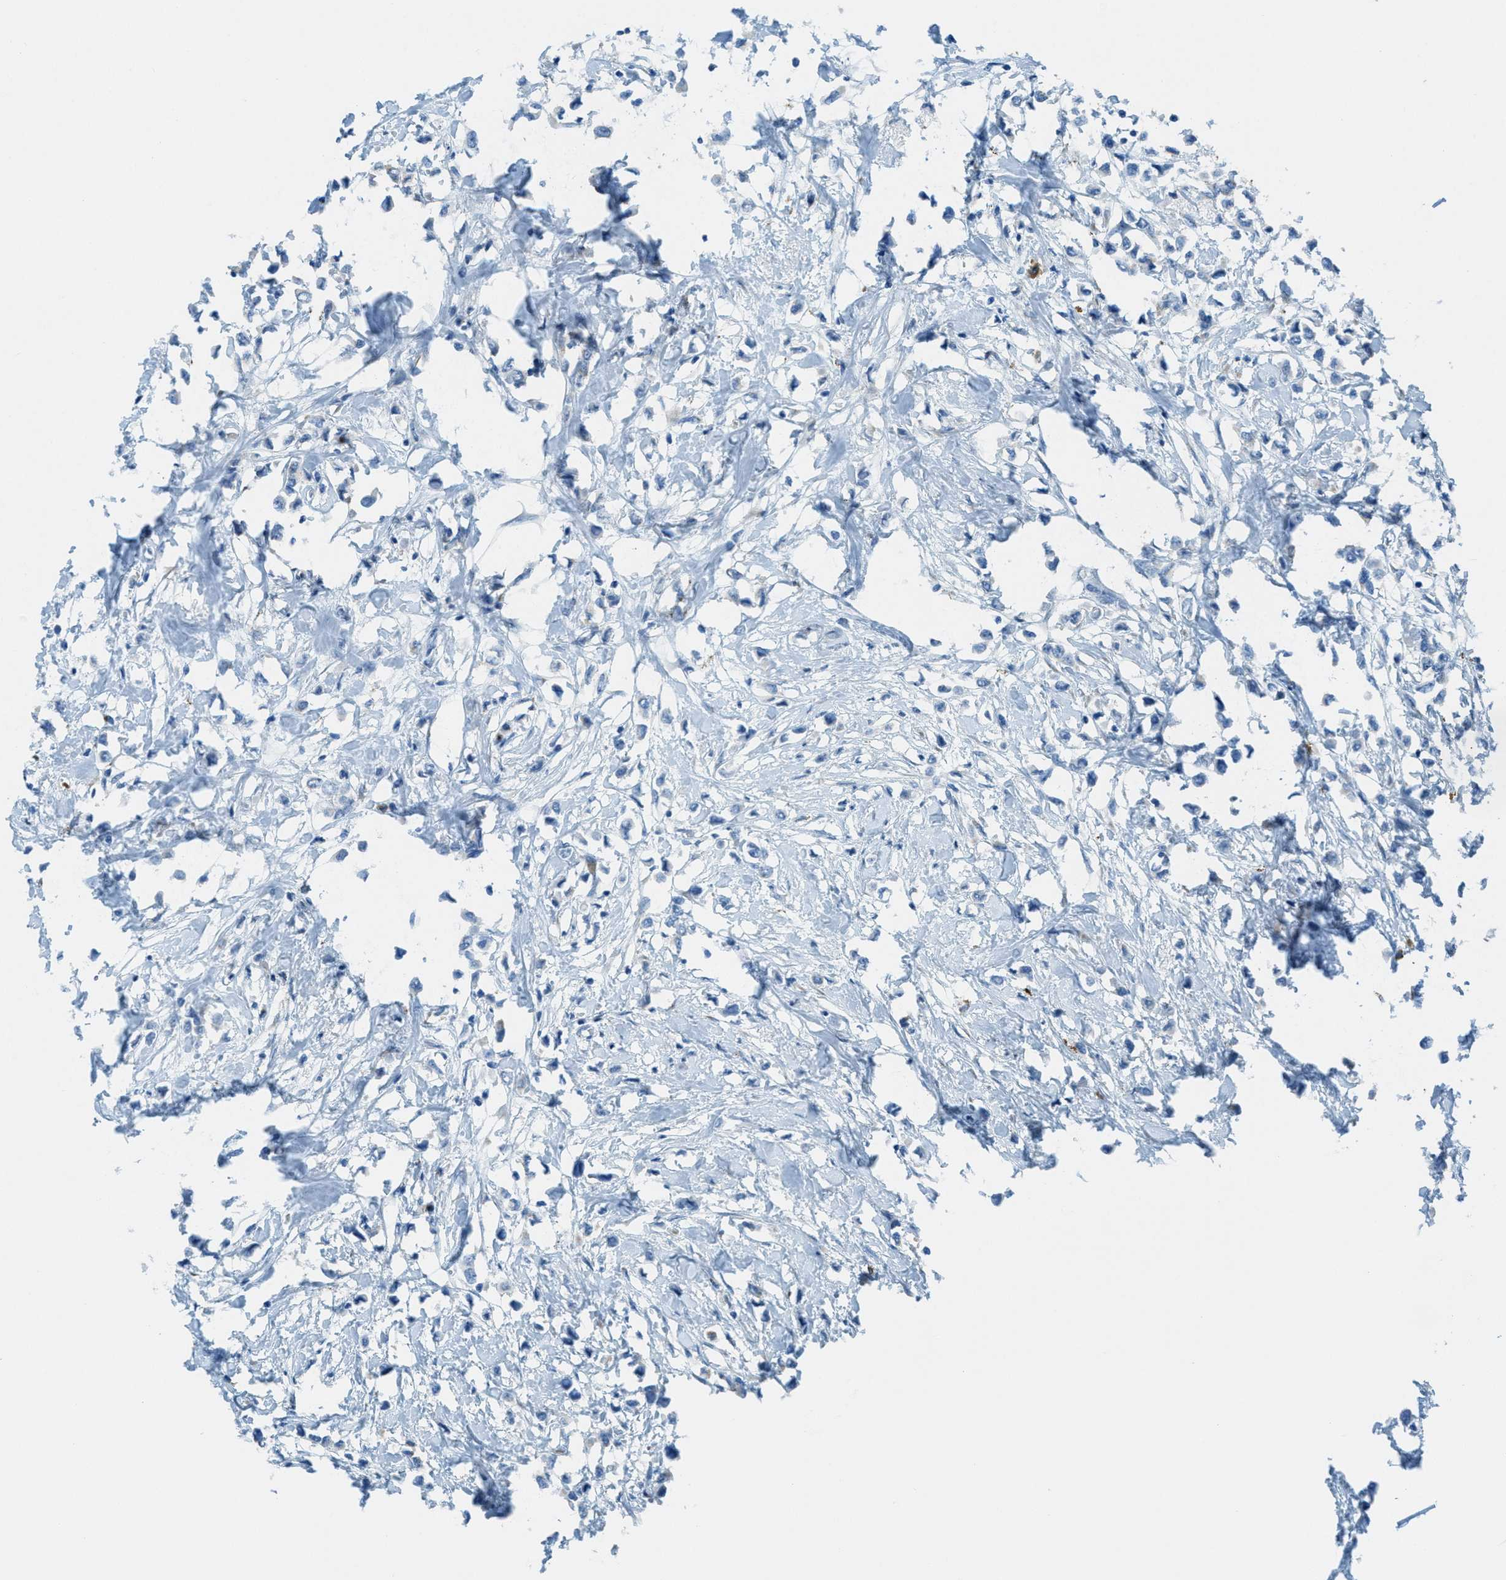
{"staining": {"intensity": "negative", "quantity": "none", "location": "none"}, "tissue": "breast cancer", "cell_type": "Tumor cells", "image_type": "cancer", "snomed": [{"axis": "morphology", "description": "Lobular carcinoma"}, {"axis": "topography", "description": "Breast"}], "caption": "Immunohistochemistry histopathology image of neoplastic tissue: breast cancer (lobular carcinoma) stained with DAB (3,3'-diaminobenzidine) demonstrates no significant protein positivity in tumor cells.", "gene": "TRIM59", "patient": {"sex": "female", "age": 51}}